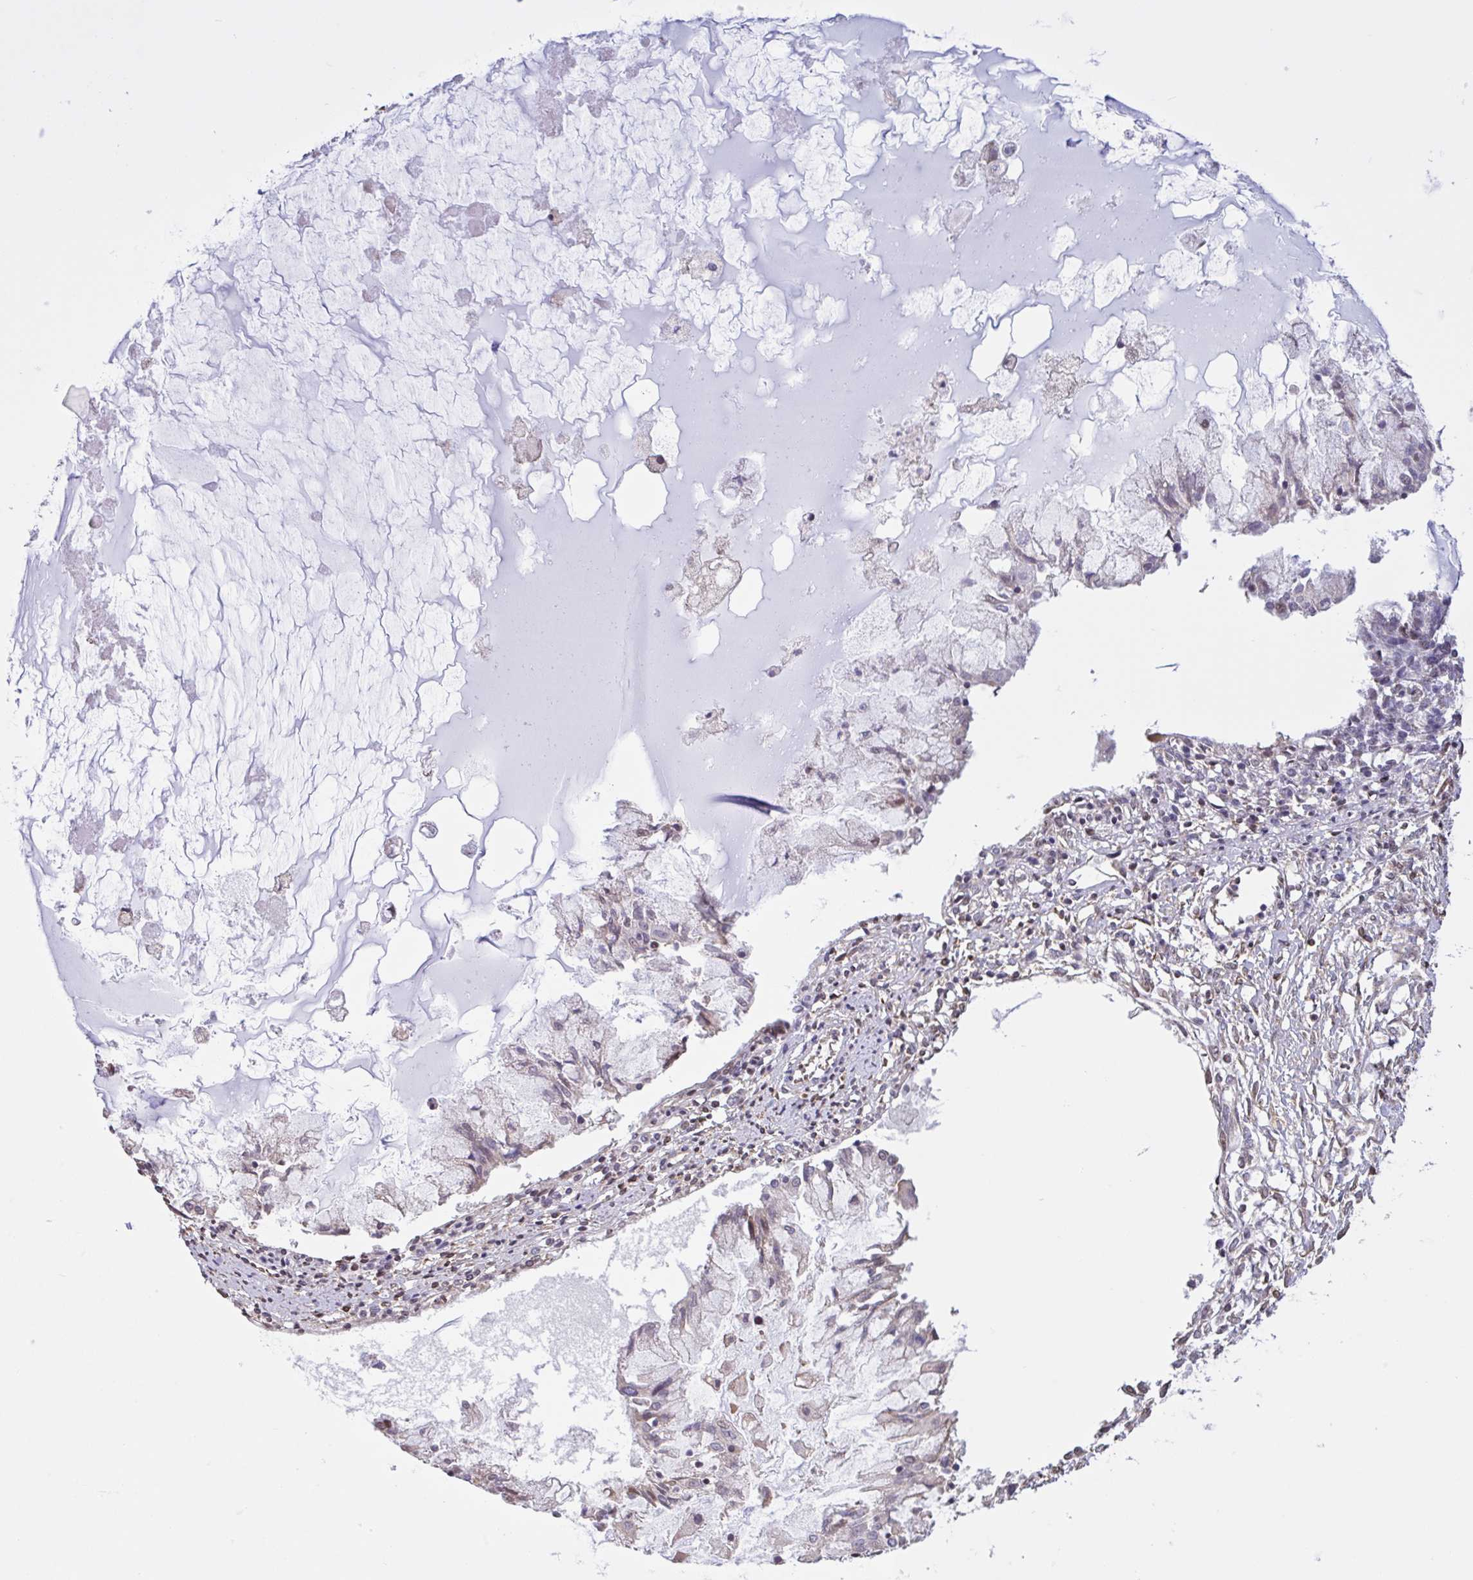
{"staining": {"intensity": "moderate", "quantity": "25%-75%", "location": "cytoplasmic/membranous,nuclear"}, "tissue": "ovarian cancer", "cell_type": "Tumor cells", "image_type": "cancer", "snomed": [{"axis": "morphology", "description": "Cystadenocarcinoma, mucinous, NOS"}, {"axis": "topography", "description": "Ovary"}], "caption": "A micrograph showing moderate cytoplasmic/membranous and nuclear expression in approximately 25%-75% of tumor cells in mucinous cystadenocarcinoma (ovarian), as visualized by brown immunohistochemical staining.", "gene": "MRGPRX2", "patient": {"sex": "female", "age": 34}}